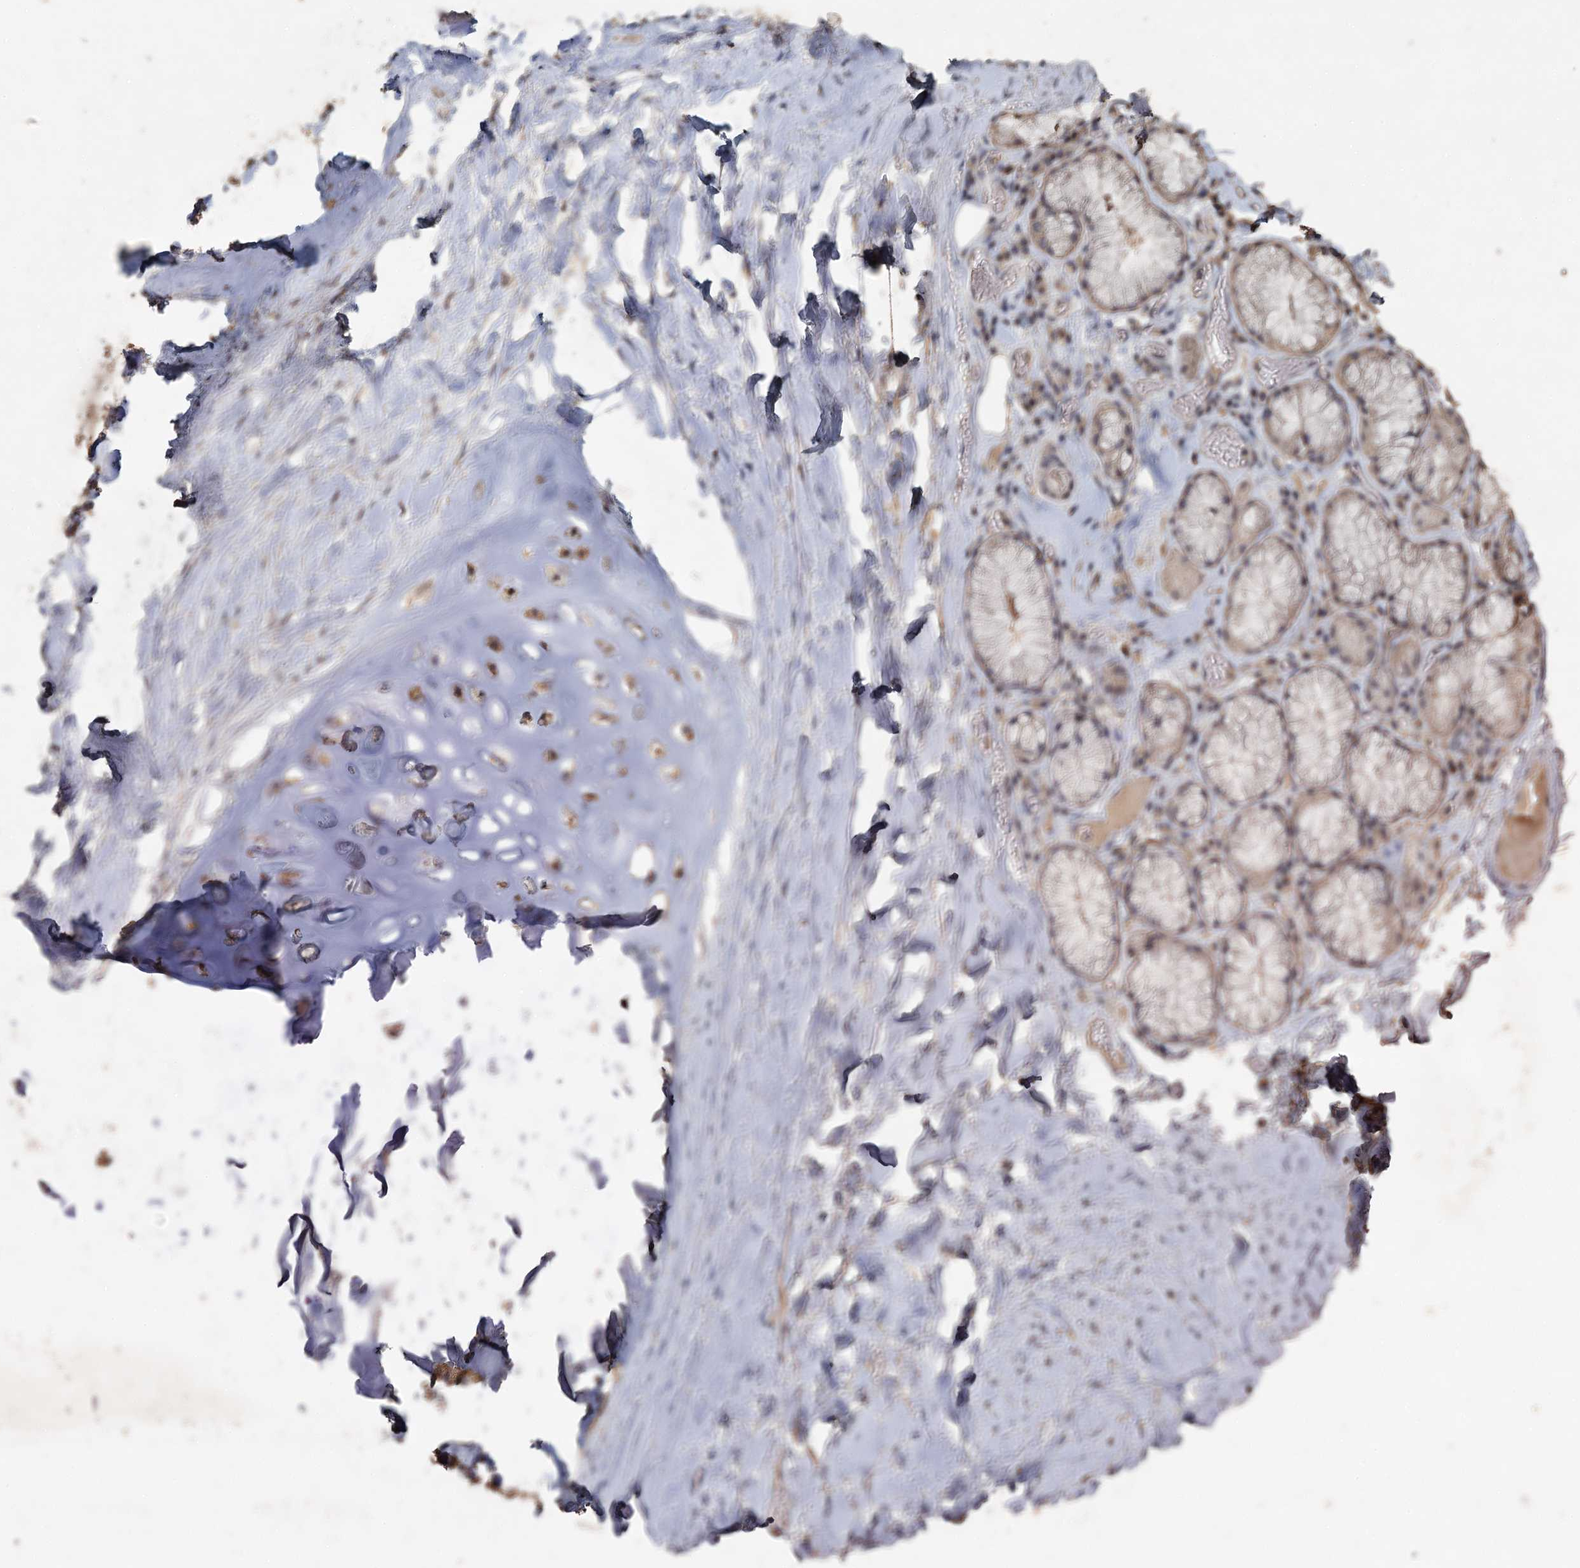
{"staining": {"intensity": "moderate", "quantity": ">75%", "location": "cytoplasmic/membranous,nuclear"}, "tissue": "adipose tissue", "cell_type": "Adipocytes", "image_type": "normal", "snomed": [{"axis": "morphology", "description": "Normal tissue, NOS"}, {"axis": "topography", "description": "Lymph node"}, {"axis": "topography", "description": "Cartilage tissue"}, {"axis": "topography", "description": "Bronchus"}], "caption": "This histopathology image exhibits IHC staining of benign adipose tissue, with medium moderate cytoplasmic/membranous,nuclear positivity in approximately >75% of adipocytes.", "gene": "CCDC61", "patient": {"sex": "male", "age": 63}}